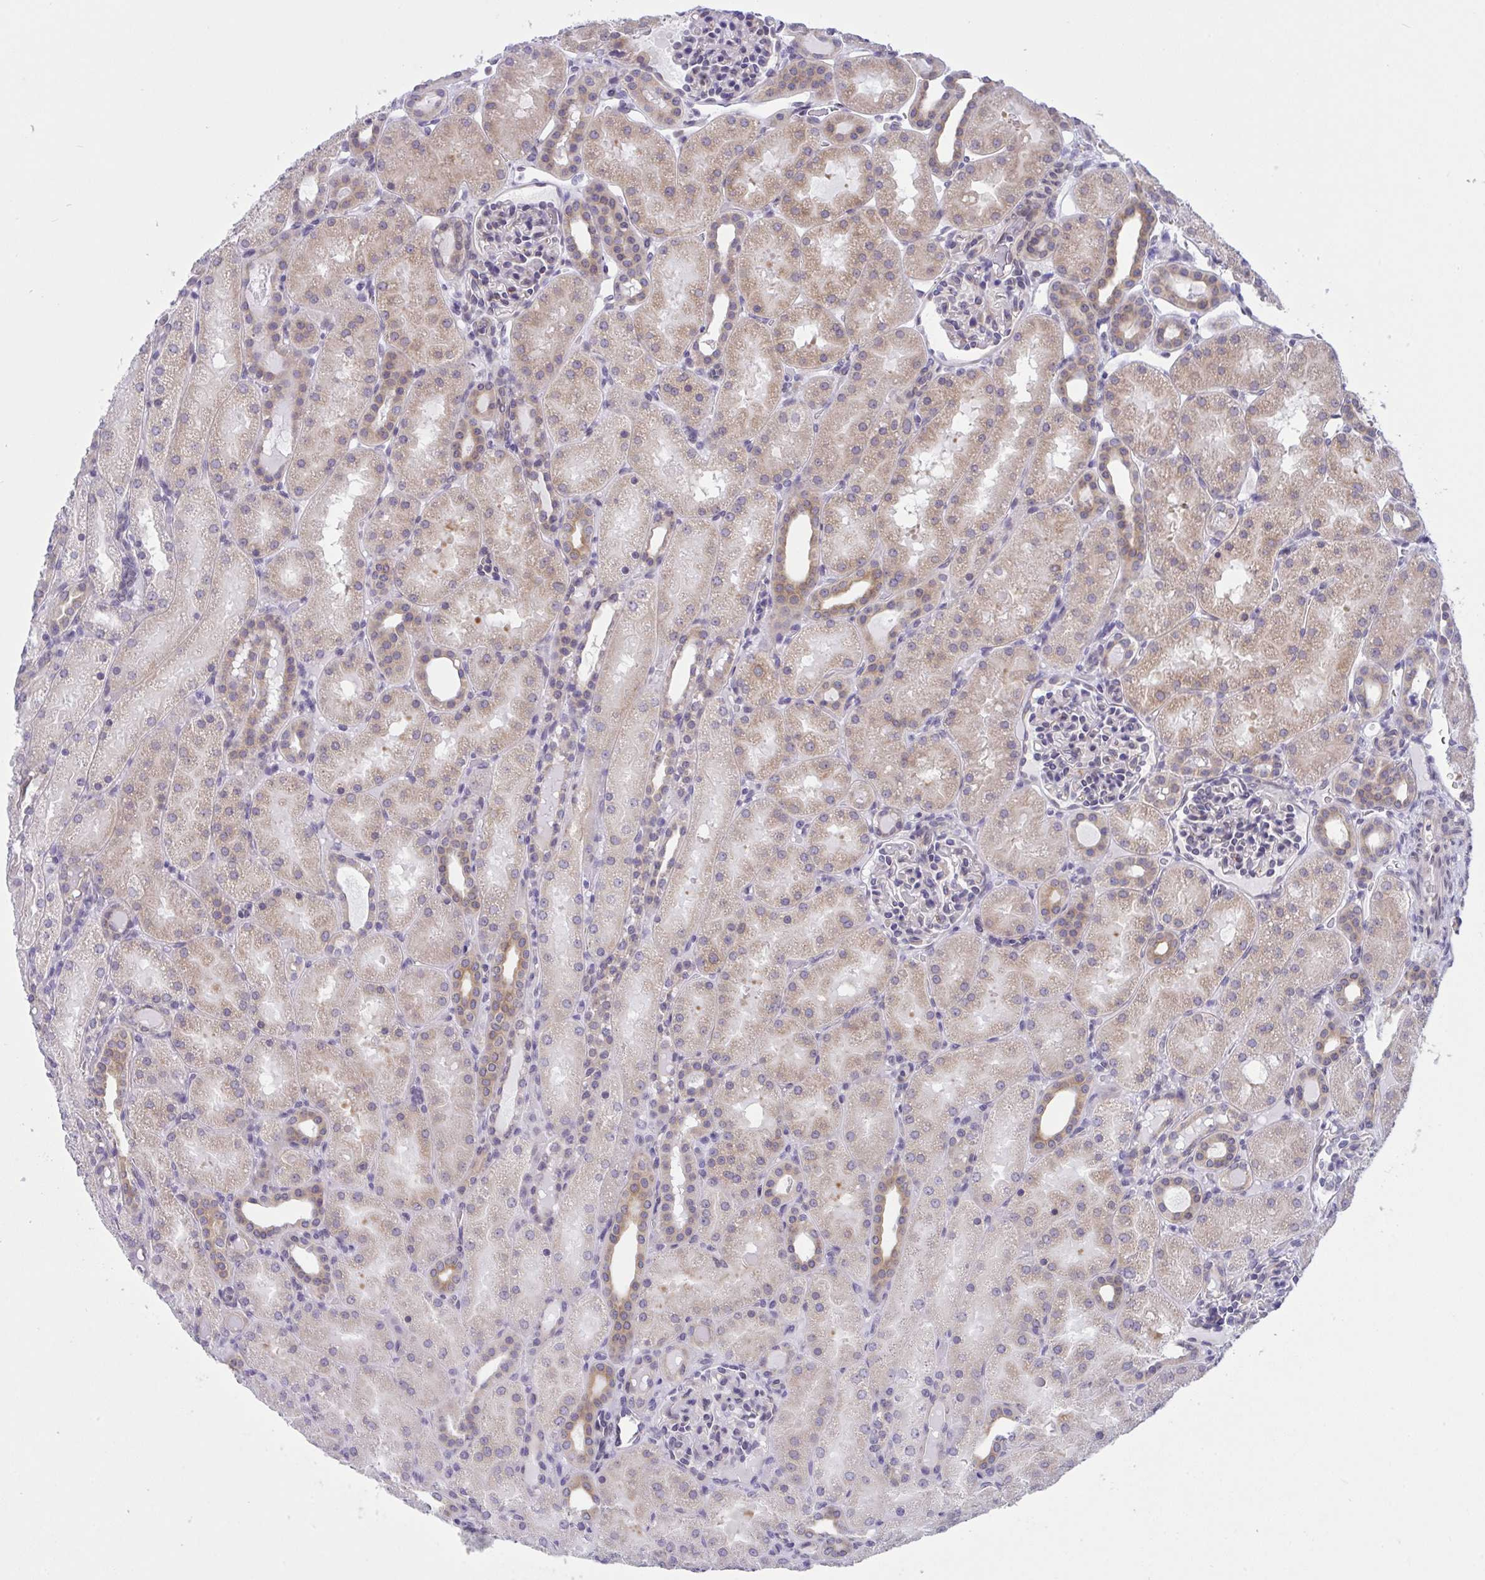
{"staining": {"intensity": "negative", "quantity": "none", "location": "none"}, "tissue": "kidney", "cell_type": "Cells in glomeruli", "image_type": "normal", "snomed": [{"axis": "morphology", "description": "Normal tissue, NOS"}, {"axis": "topography", "description": "Kidney"}], "caption": "Immunohistochemistry micrograph of unremarkable kidney: human kidney stained with DAB shows no significant protein positivity in cells in glomeruli. (DAB IHC, high magnification).", "gene": "CAMLG", "patient": {"sex": "male", "age": 2}}